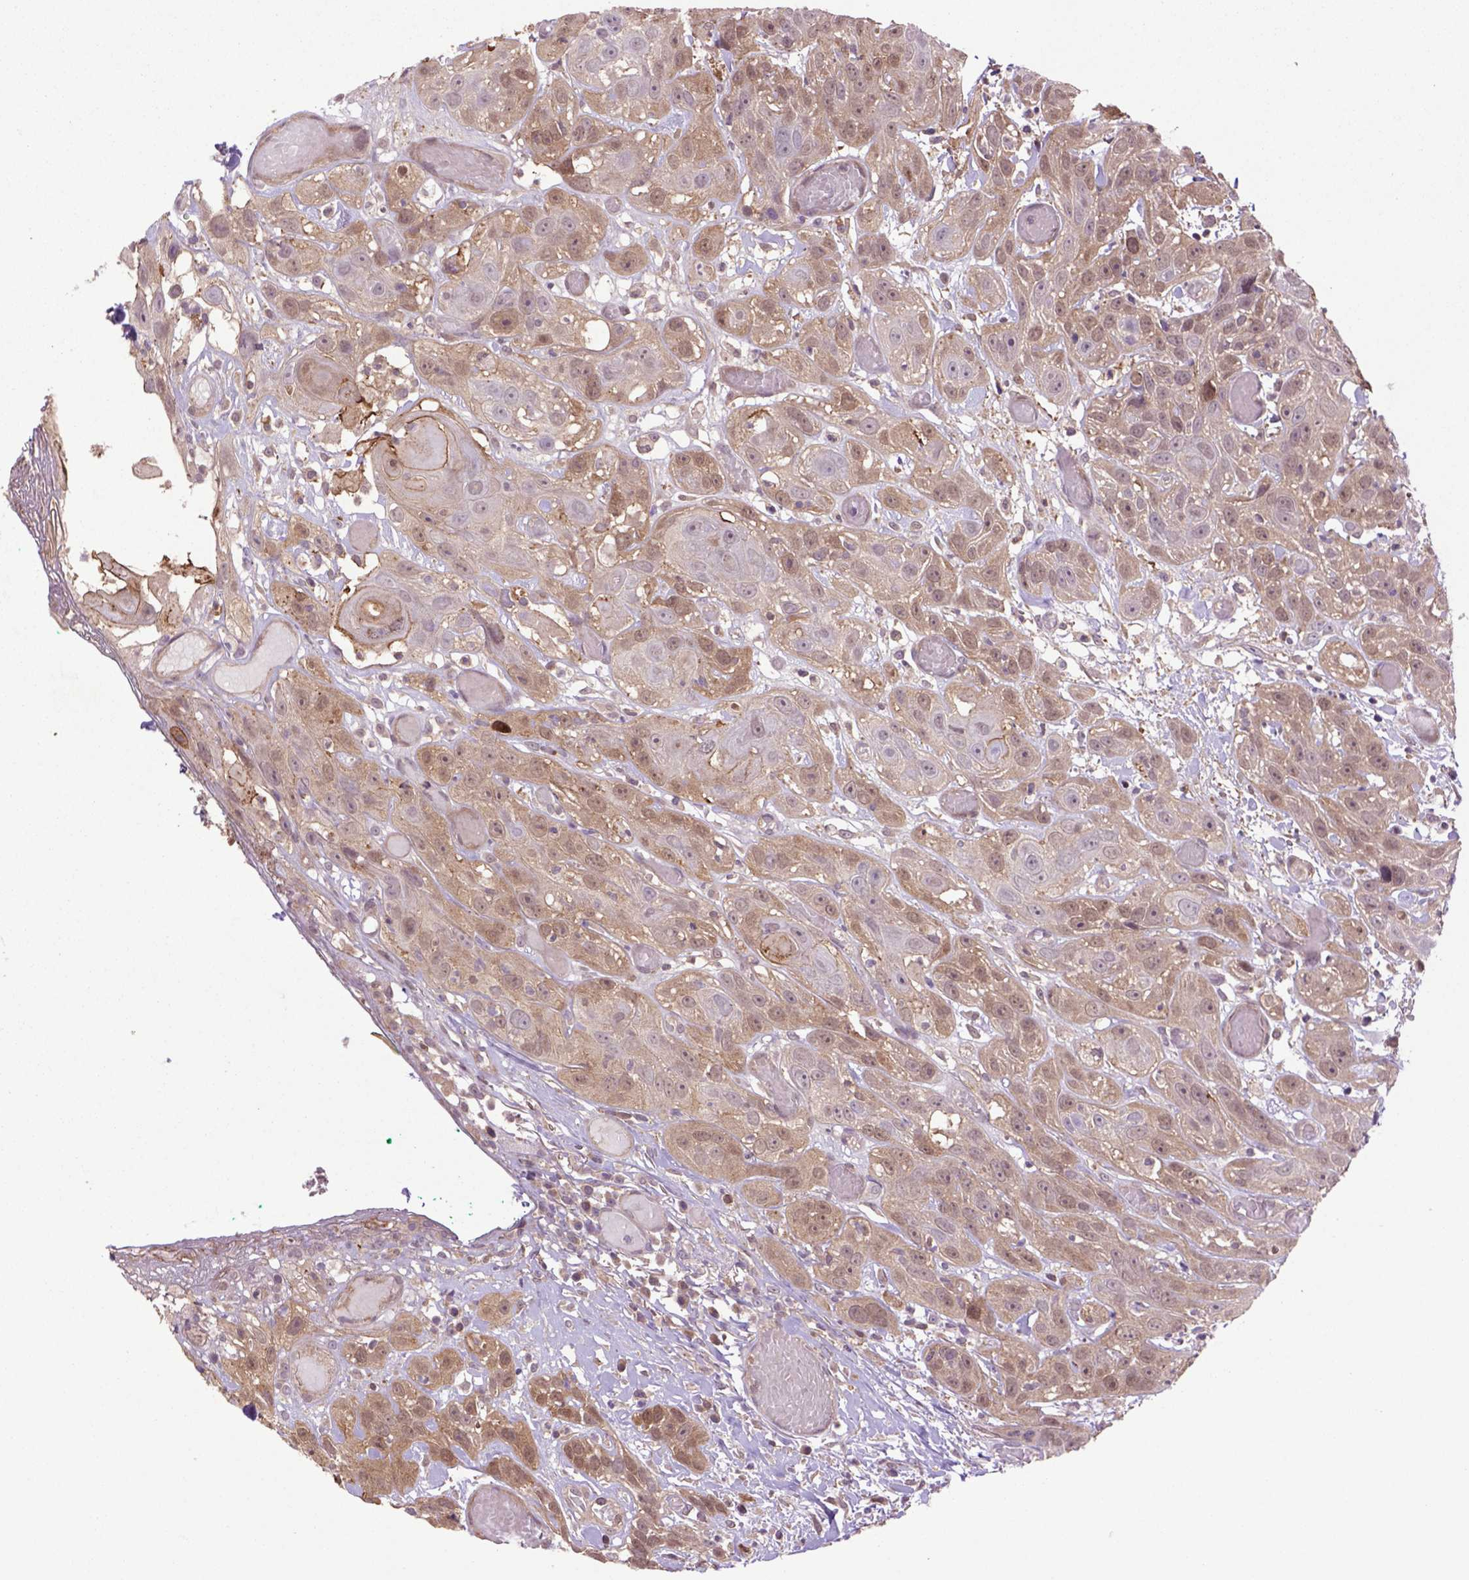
{"staining": {"intensity": "moderate", "quantity": "25%-75%", "location": "cytoplasmic/membranous"}, "tissue": "head and neck cancer", "cell_type": "Tumor cells", "image_type": "cancer", "snomed": [{"axis": "morphology", "description": "Normal tissue, NOS"}, {"axis": "morphology", "description": "Squamous cell carcinoma, NOS"}, {"axis": "topography", "description": "Oral tissue"}, {"axis": "topography", "description": "Salivary gland"}, {"axis": "topography", "description": "Head-Neck"}], "caption": "There is medium levels of moderate cytoplasmic/membranous staining in tumor cells of head and neck cancer (squamous cell carcinoma), as demonstrated by immunohistochemical staining (brown color).", "gene": "HSPBP1", "patient": {"sex": "female", "age": 62}}